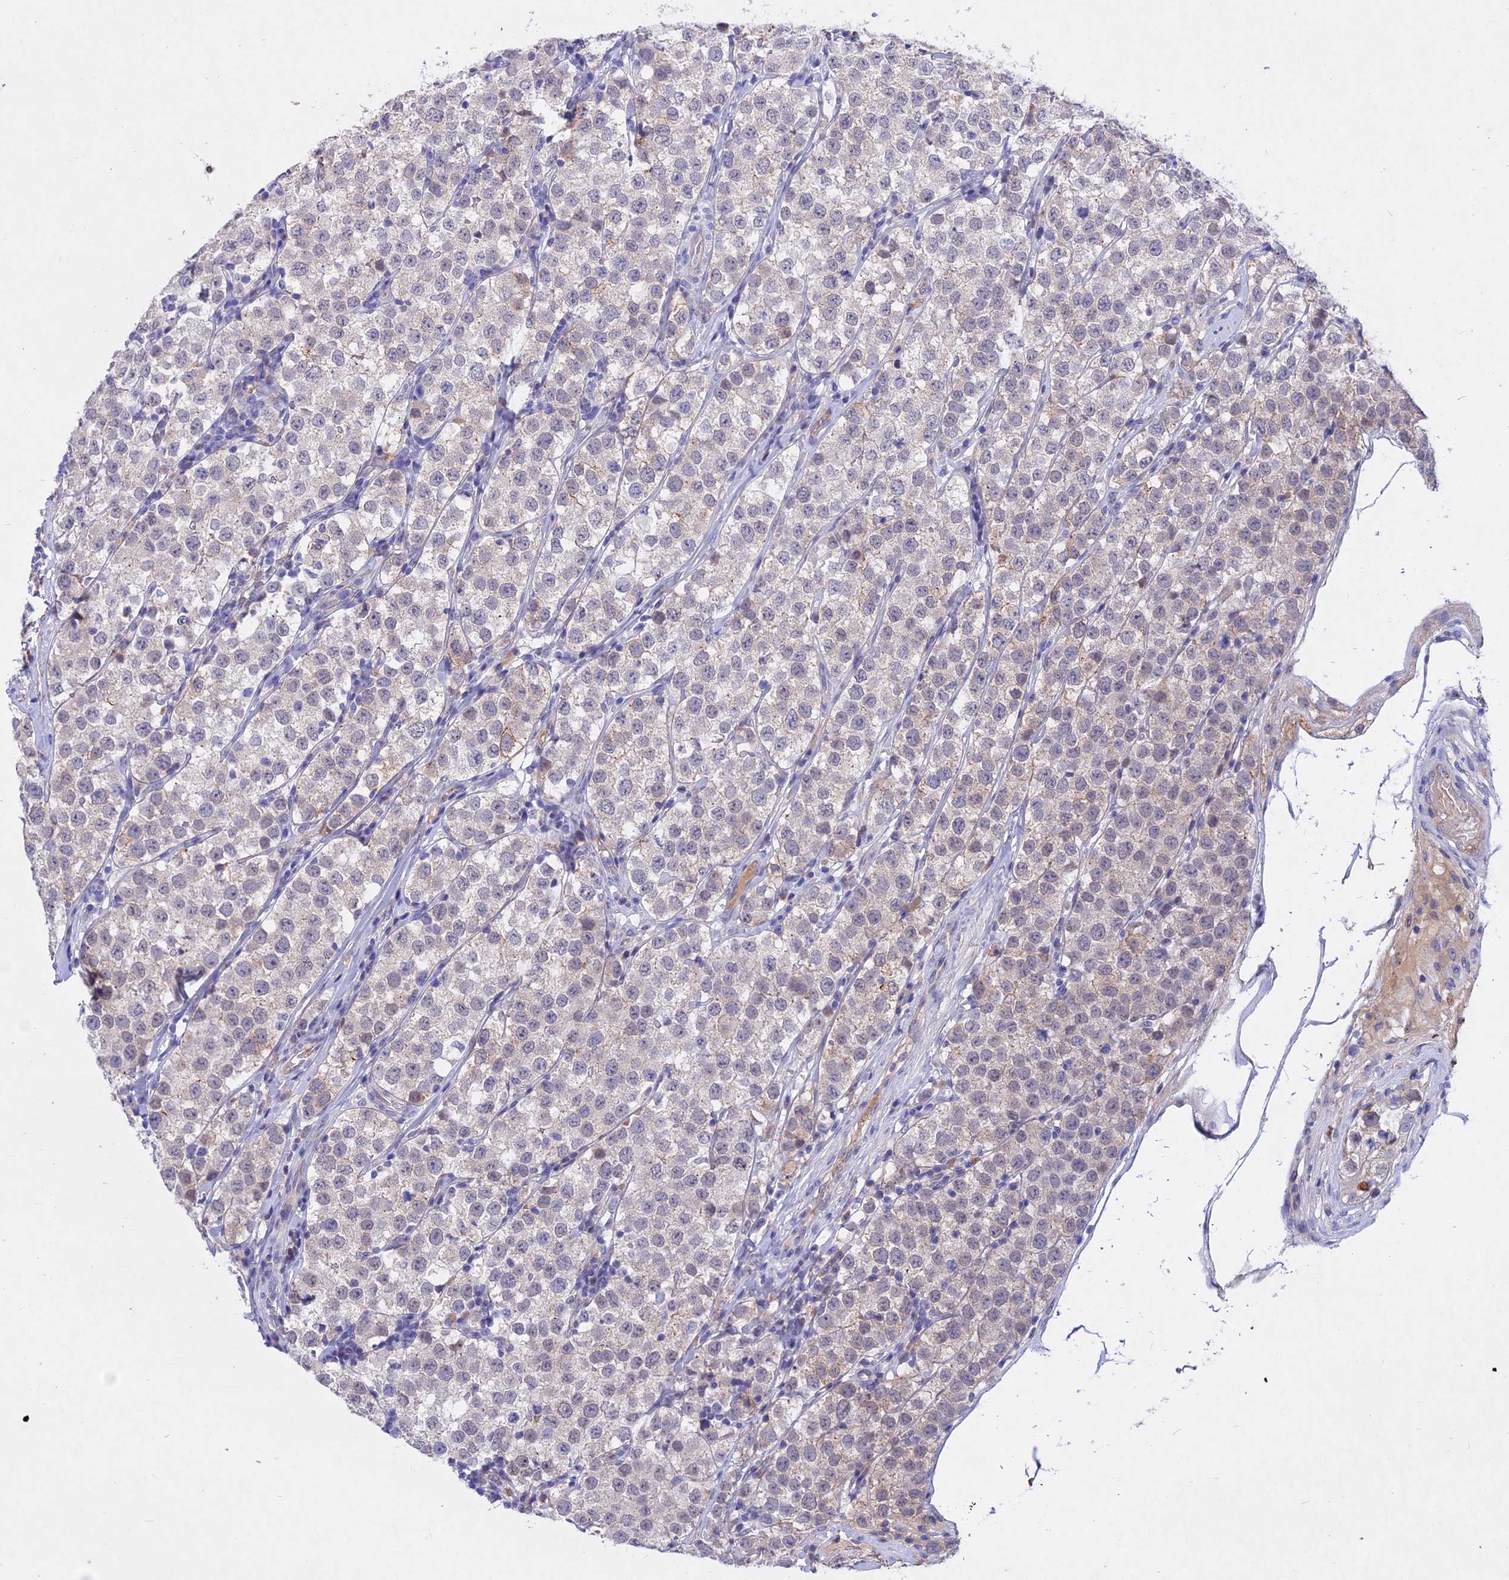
{"staining": {"intensity": "weak", "quantity": "<25%", "location": "cytoplasmic/membranous"}, "tissue": "testis cancer", "cell_type": "Tumor cells", "image_type": "cancer", "snomed": [{"axis": "morphology", "description": "Seminoma, NOS"}, {"axis": "topography", "description": "Testis"}], "caption": "Protein analysis of testis cancer (seminoma) exhibits no significant positivity in tumor cells.", "gene": "GK5", "patient": {"sex": "male", "age": 34}}